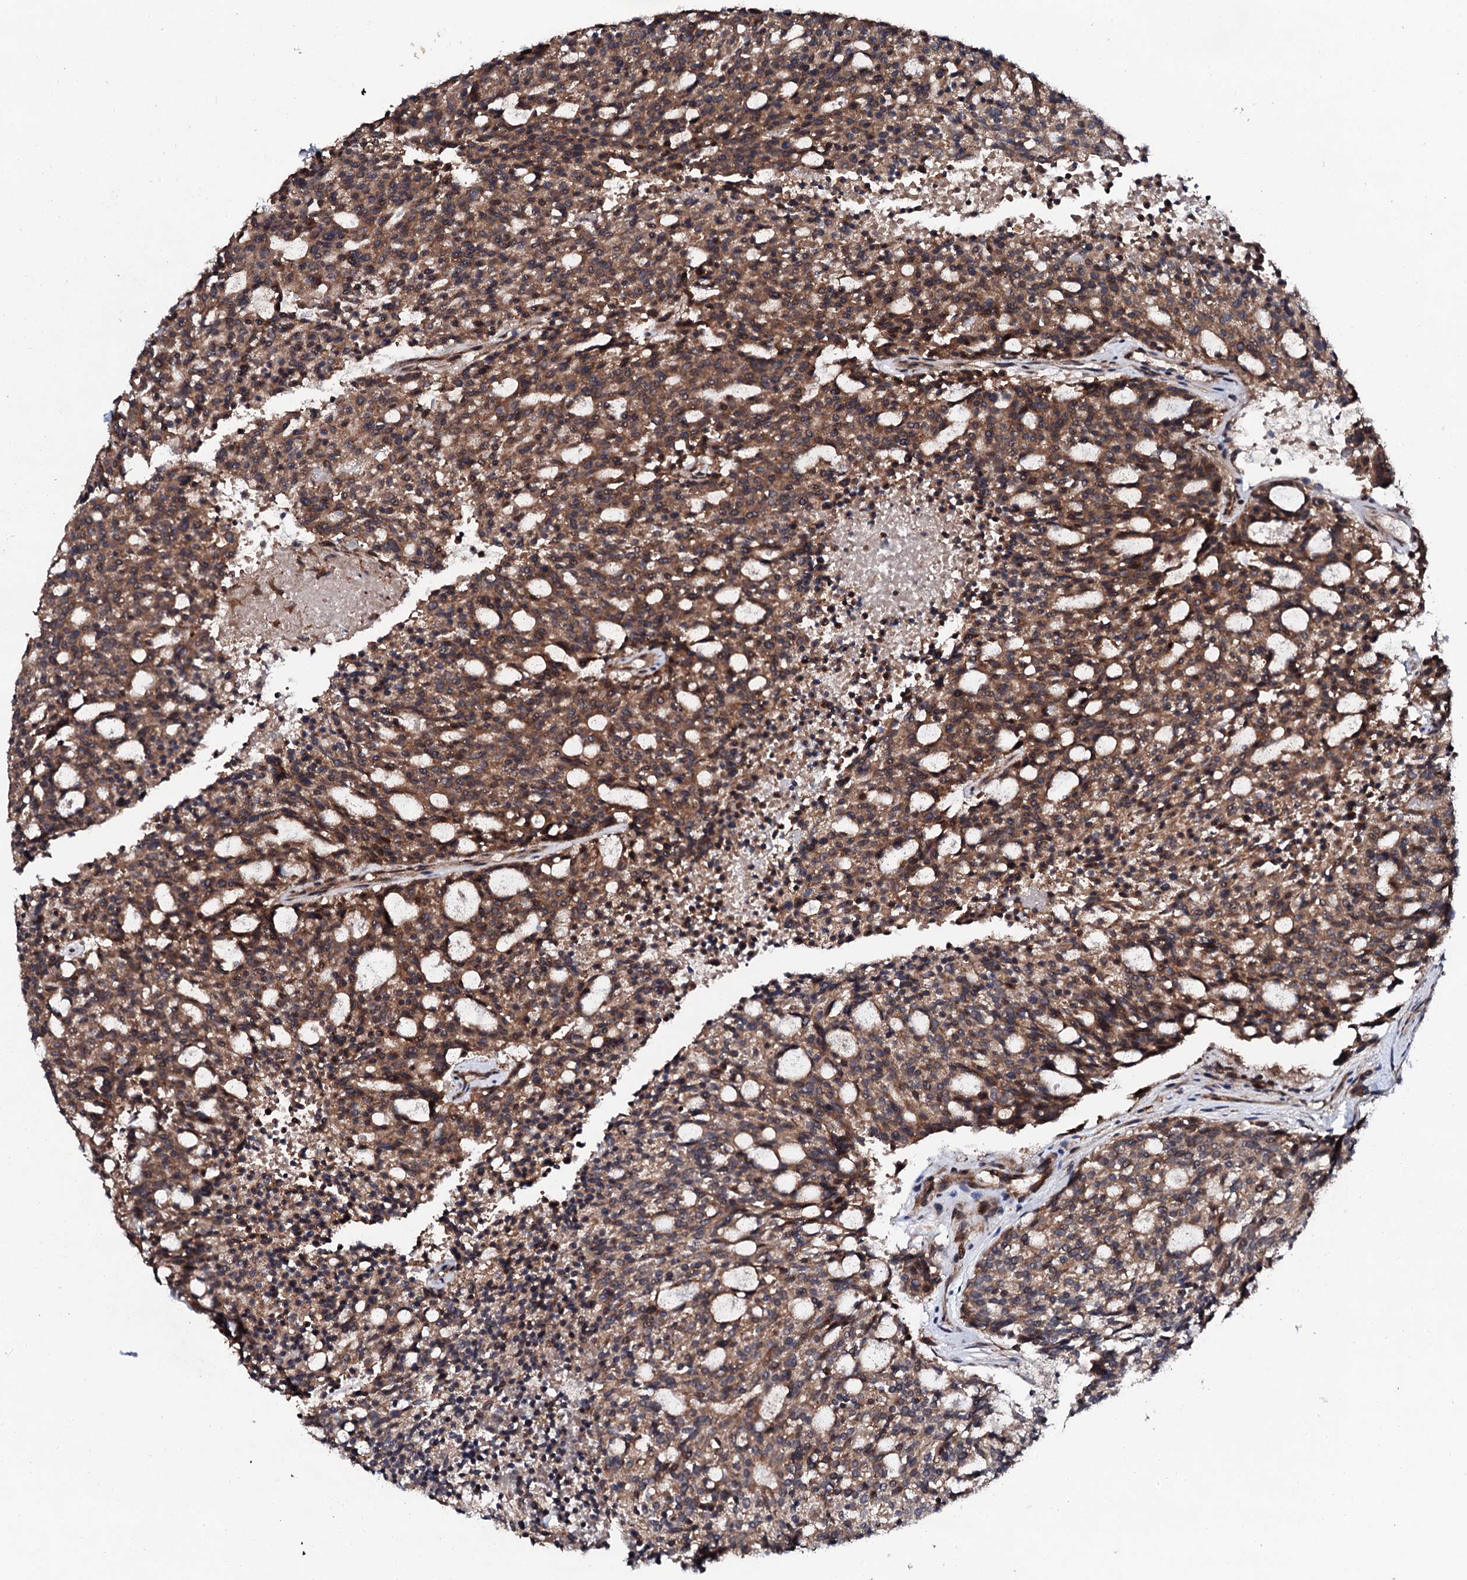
{"staining": {"intensity": "moderate", "quantity": ">75%", "location": "cytoplasmic/membranous"}, "tissue": "carcinoid", "cell_type": "Tumor cells", "image_type": "cancer", "snomed": [{"axis": "morphology", "description": "Carcinoid, malignant, NOS"}, {"axis": "topography", "description": "Pancreas"}], "caption": "Tumor cells reveal moderate cytoplasmic/membranous expression in approximately >75% of cells in carcinoid (malignant). Ihc stains the protein in brown and the nuclei are stained blue.", "gene": "FAM111A", "patient": {"sex": "female", "age": 54}}